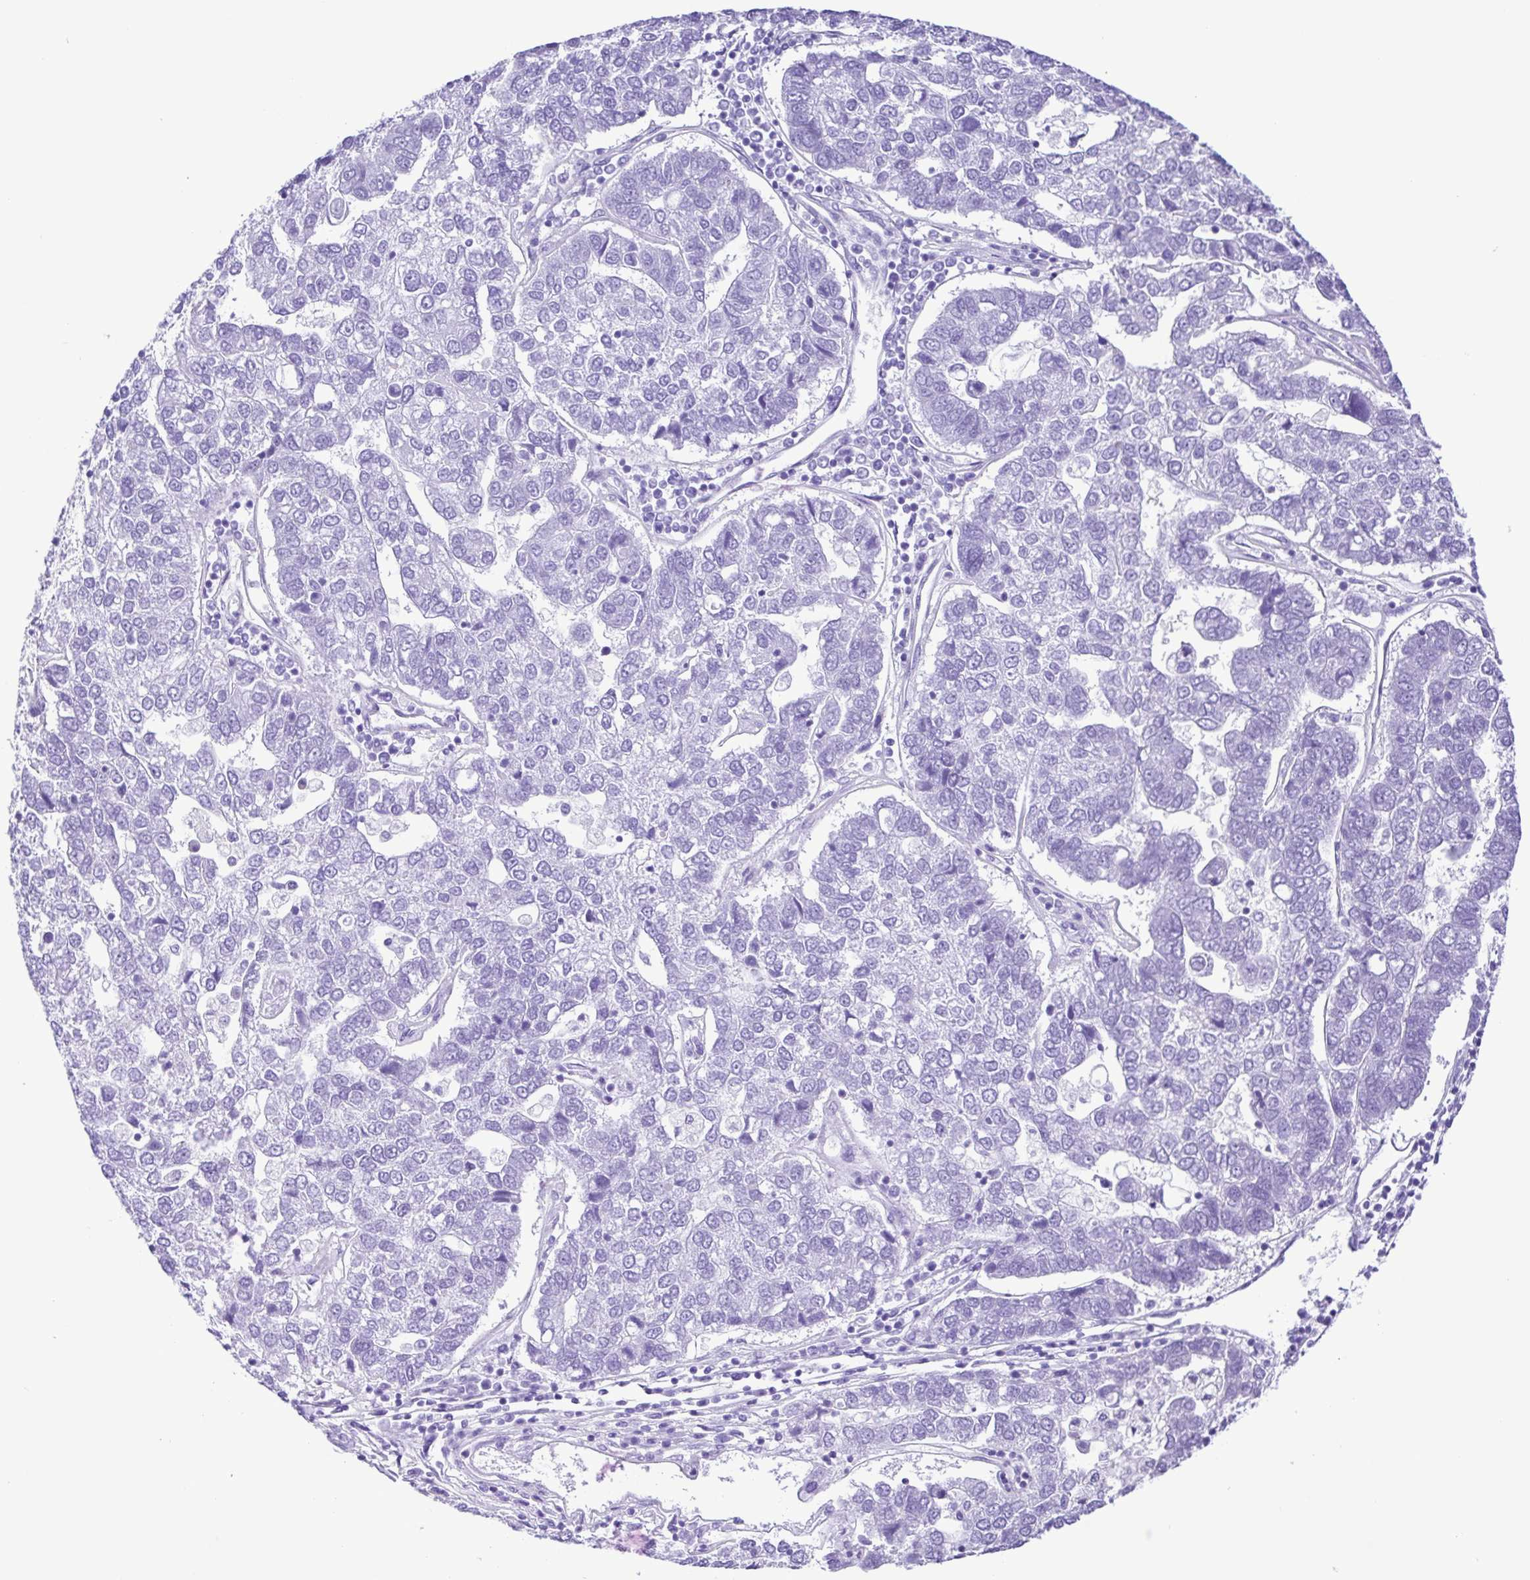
{"staining": {"intensity": "negative", "quantity": "none", "location": "none"}, "tissue": "pancreatic cancer", "cell_type": "Tumor cells", "image_type": "cancer", "snomed": [{"axis": "morphology", "description": "Adenocarcinoma, NOS"}, {"axis": "topography", "description": "Pancreas"}], "caption": "Tumor cells are negative for protein expression in human pancreatic cancer (adenocarcinoma).", "gene": "SYT1", "patient": {"sex": "female", "age": 61}}